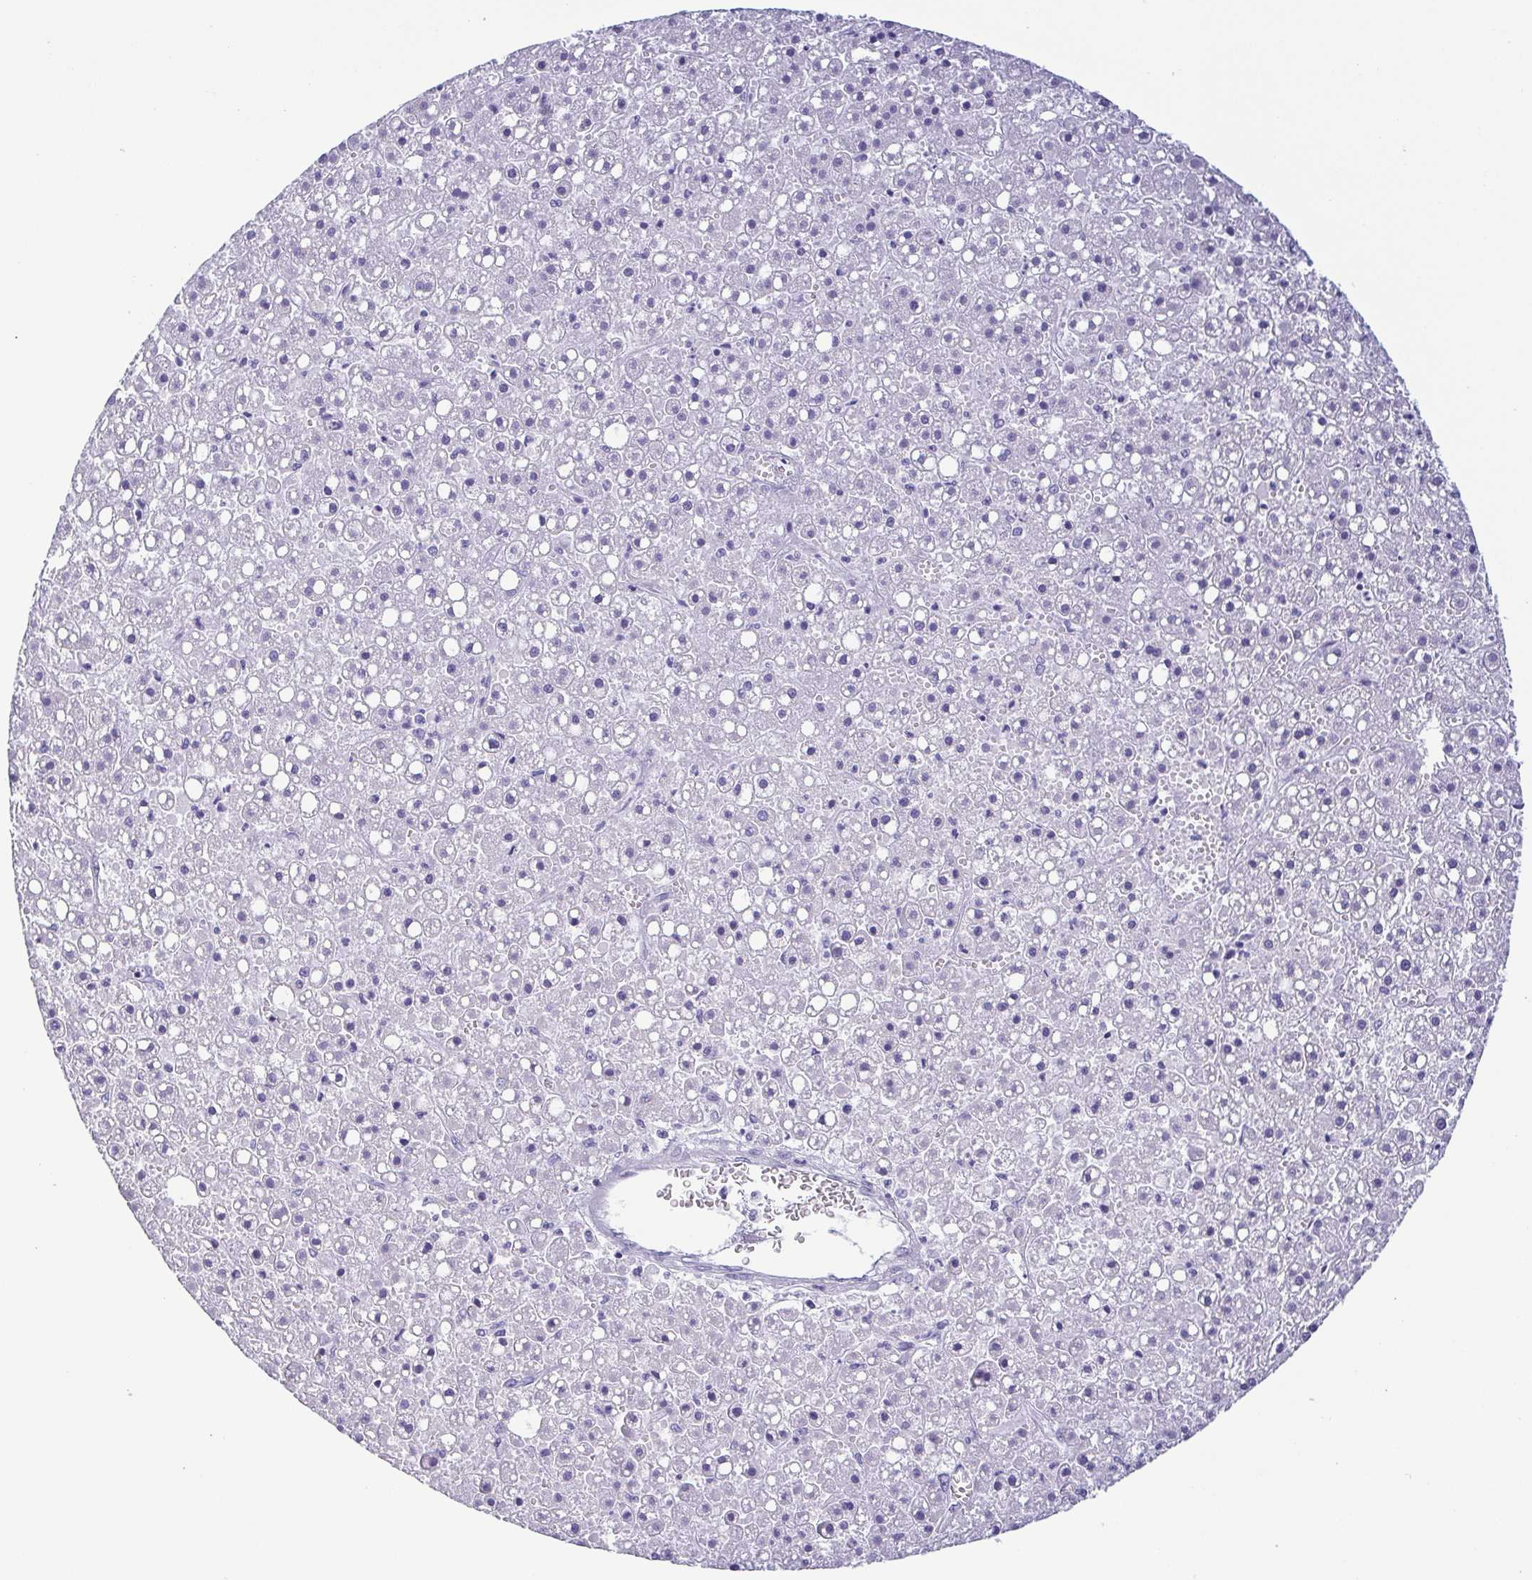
{"staining": {"intensity": "negative", "quantity": "none", "location": "none"}, "tissue": "liver cancer", "cell_type": "Tumor cells", "image_type": "cancer", "snomed": [{"axis": "morphology", "description": "Carcinoma, Hepatocellular, NOS"}, {"axis": "topography", "description": "Liver"}], "caption": "The immunohistochemistry (IHC) photomicrograph has no significant positivity in tumor cells of liver hepatocellular carcinoma tissue. (Brightfield microscopy of DAB (3,3'-diaminobenzidine) immunohistochemistry at high magnification).", "gene": "MYL7", "patient": {"sex": "male", "age": 67}}